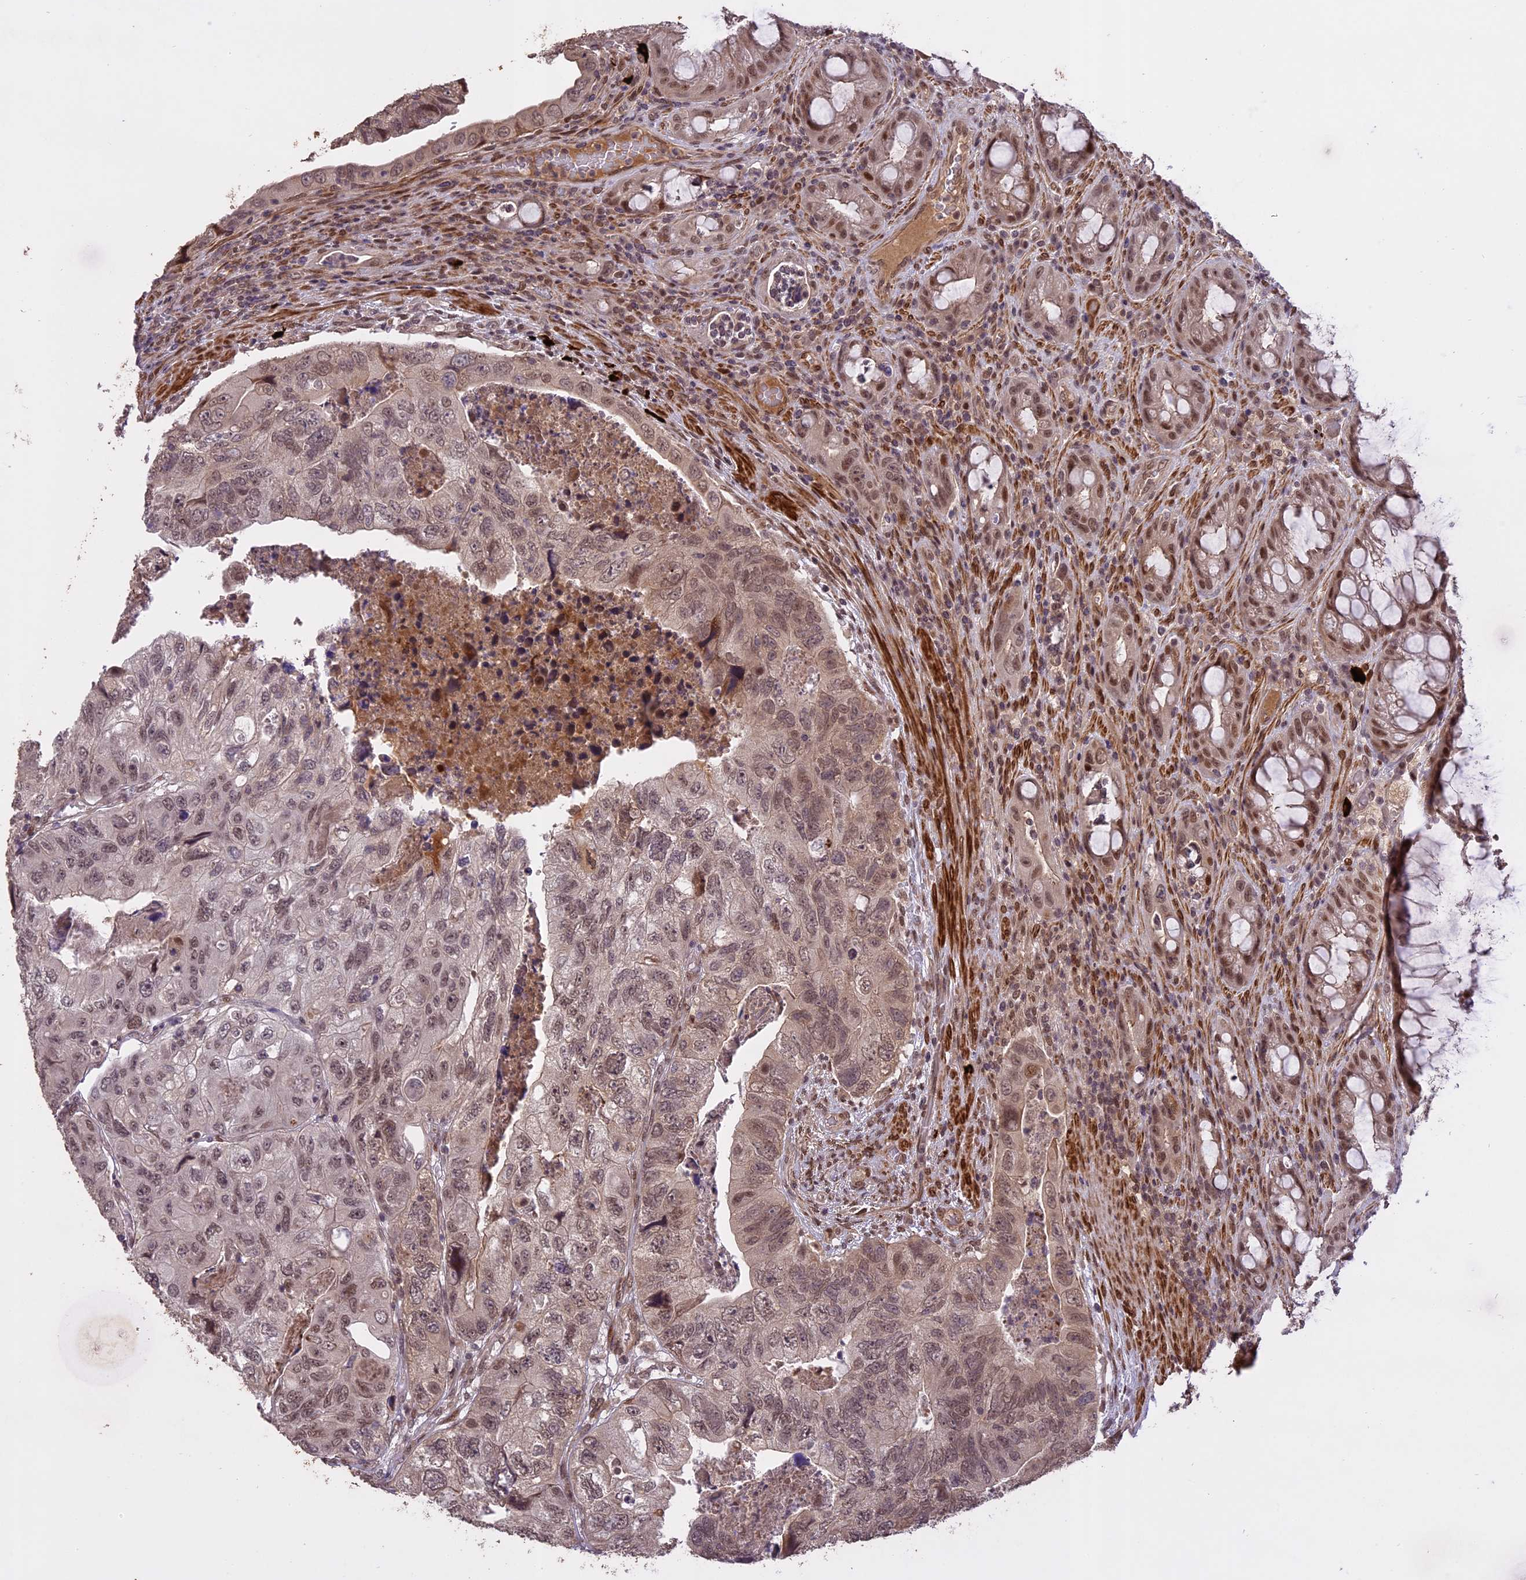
{"staining": {"intensity": "weak", "quantity": "25%-75%", "location": "nuclear"}, "tissue": "colorectal cancer", "cell_type": "Tumor cells", "image_type": "cancer", "snomed": [{"axis": "morphology", "description": "Adenocarcinoma, NOS"}, {"axis": "topography", "description": "Rectum"}], "caption": "DAB (3,3'-diaminobenzidine) immunohistochemical staining of colorectal adenocarcinoma shows weak nuclear protein positivity in about 25%-75% of tumor cells. (Brightfield microscopy of DAB IHC at high magnification).", "gene": "PRELID2", "patient": {"sex": "male", "age": 63}}